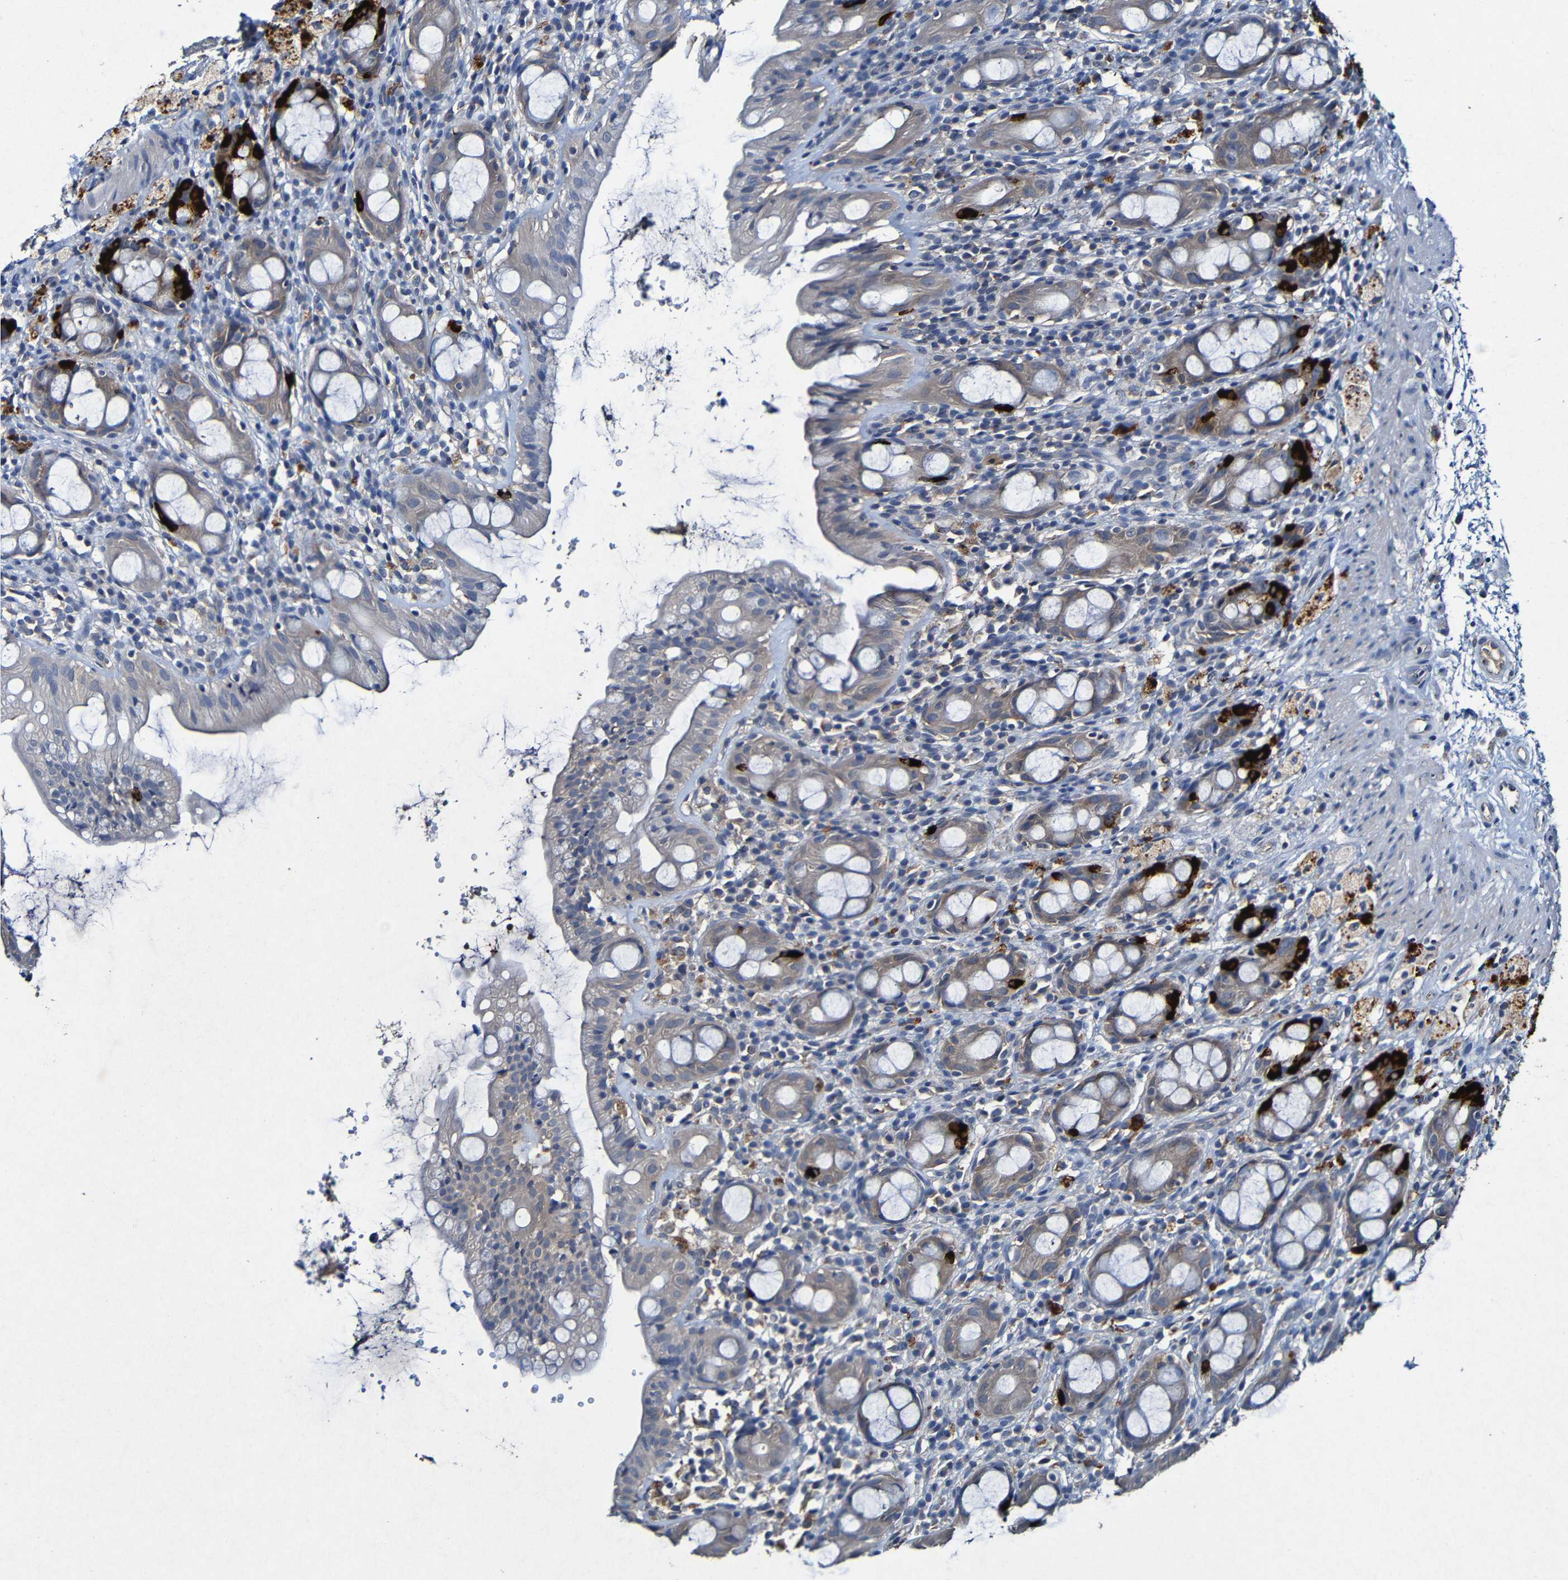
{"staining": {"intensity": "strong", "quantity": "<25%", "location": "cytoplasmic/membranous"}, "tissue": "rectum", "cell_type": "Glandular cells", "image_type": "normal", "snomed": [{"axis": "morphology", "description": "Normal tissue, NOS"}, {"axis": "topography", "description": "Rectum"}], "caption": "Unremarkable rectum reveals strong cytoplasmic/membranous positivity in about <25% of glandular cells.", "gene": "LRRC70", "patient": {"sex": "male", "age": 44}}